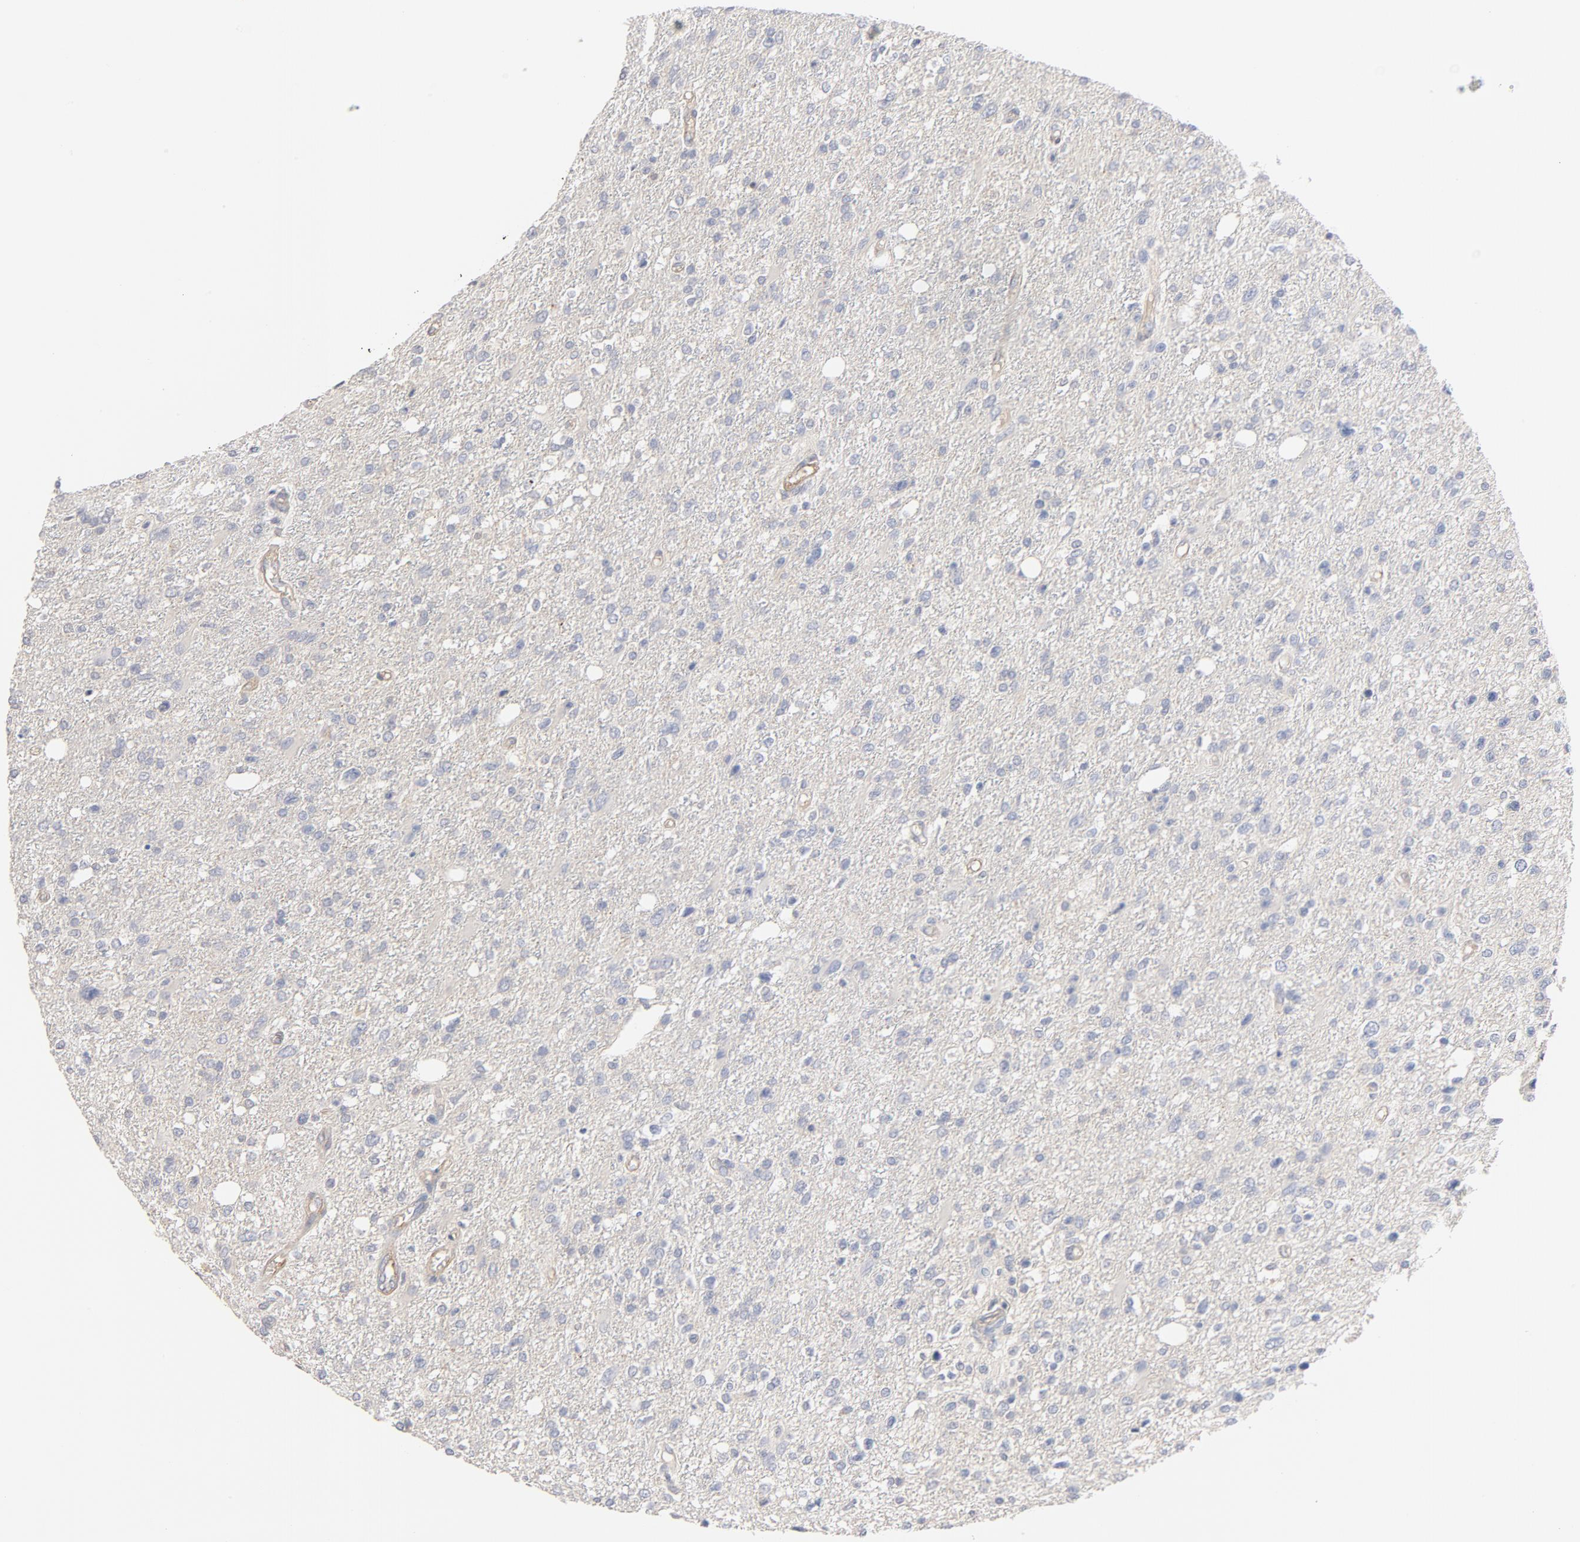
{"staining": {"intensity": "negative", "quantity": "none", "location": "none"}, "tissue": "glioma", "cell_type": "Tumor cells", "image_type": "cancer", "snomed": [{"axis": "morphology", "description": "Glioma, malignant, High grade"}, {"axis": "topography", "description": "Cerebral cortex"}], "caption": "Tumor cells show no significant staining in glioma. (DAB (3,3'-diaminobenzidine) immunohistochemistry (IHC), high magnification).", "gene": "STRN3", "patient": {"sex": "male", "age": 76}}